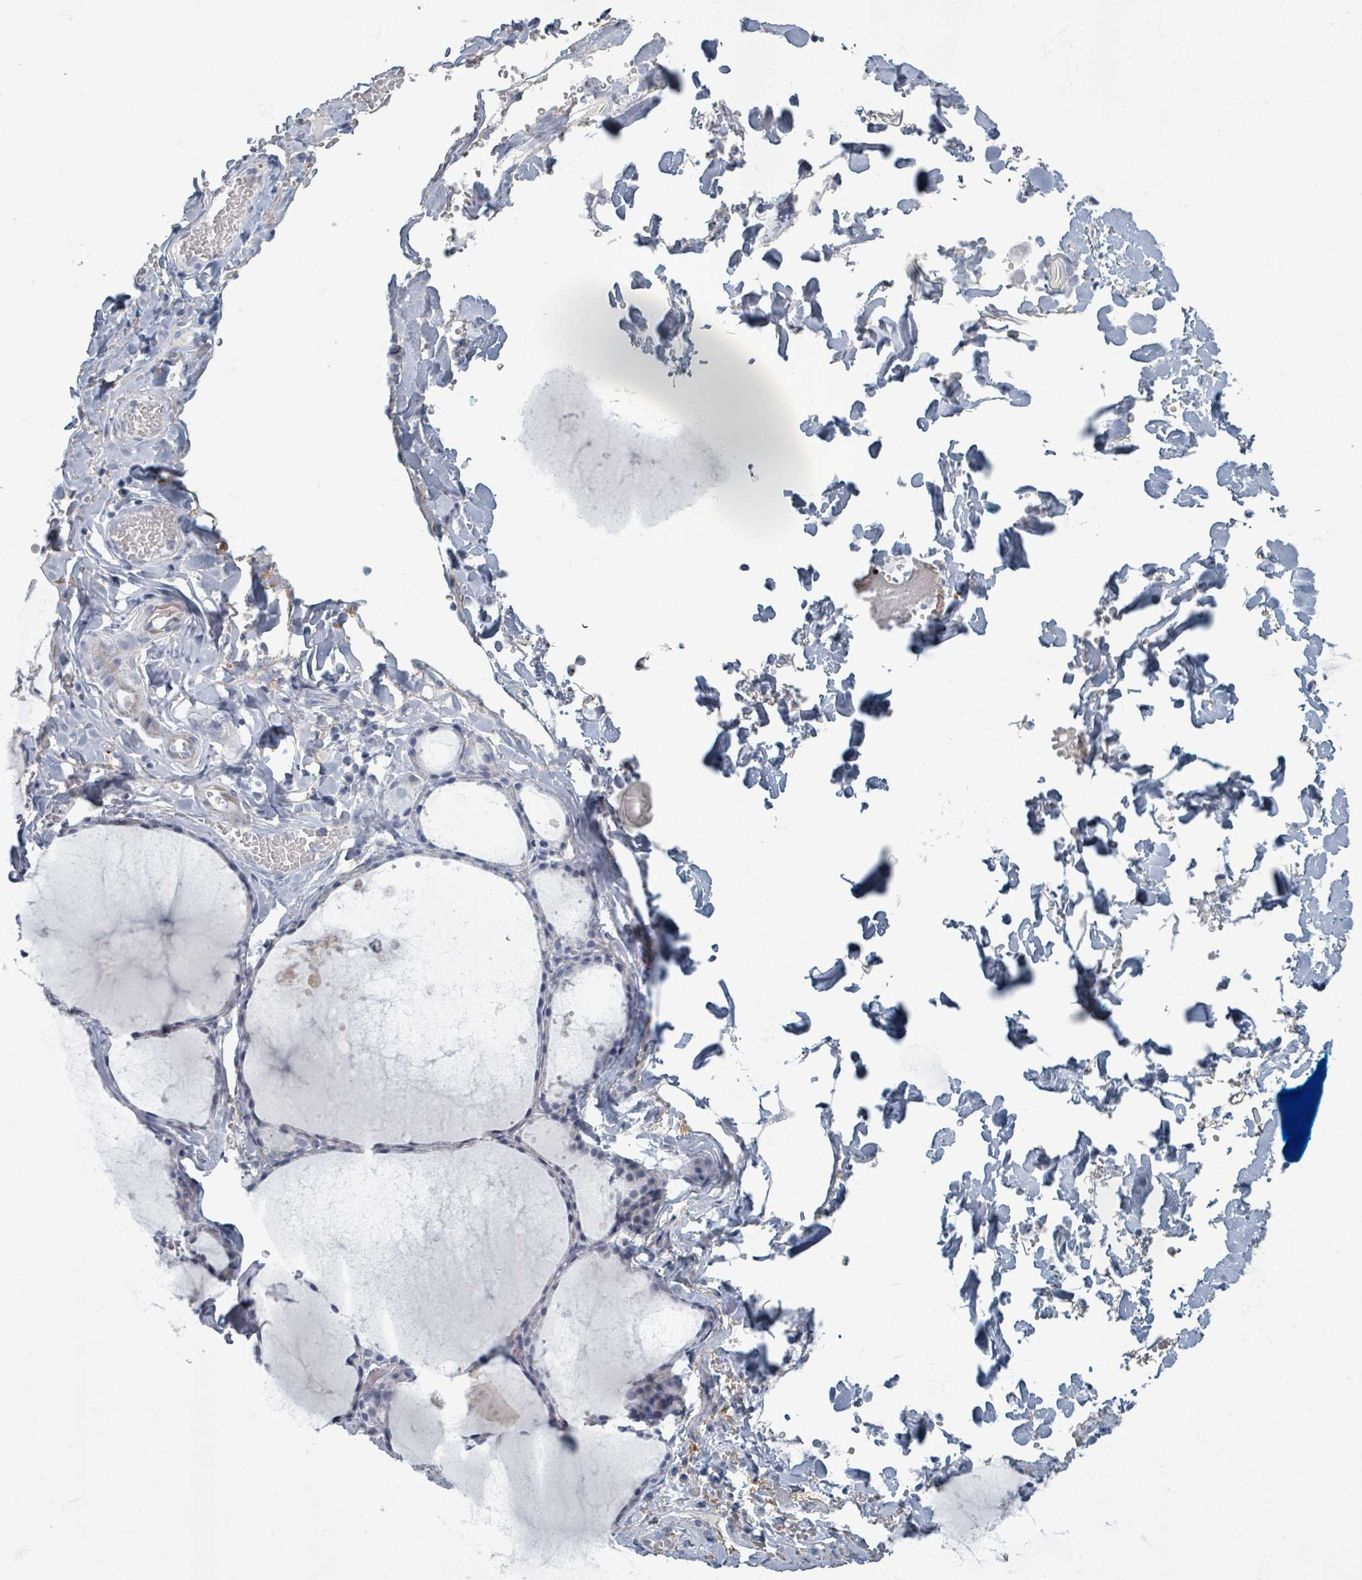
{"staining": {"intensity": "negative", "quantity": "none", "location": "none"}, "tissue": "thyroid gland", "cell_type": "Glandular cells", "image_type": "normal", "snomed": [{"axis": "morphology", "description": "Normal tissue, NOS"}, {"axis": "topography", "description": "Thyroid gland"}], "caption": "This is an immunohistochemistry micrograph of unremarkable human thyroid gland. There is no expression in glandular cells.", "gene": "WNT11", "patient": {"sex": "male", "age": 56}}